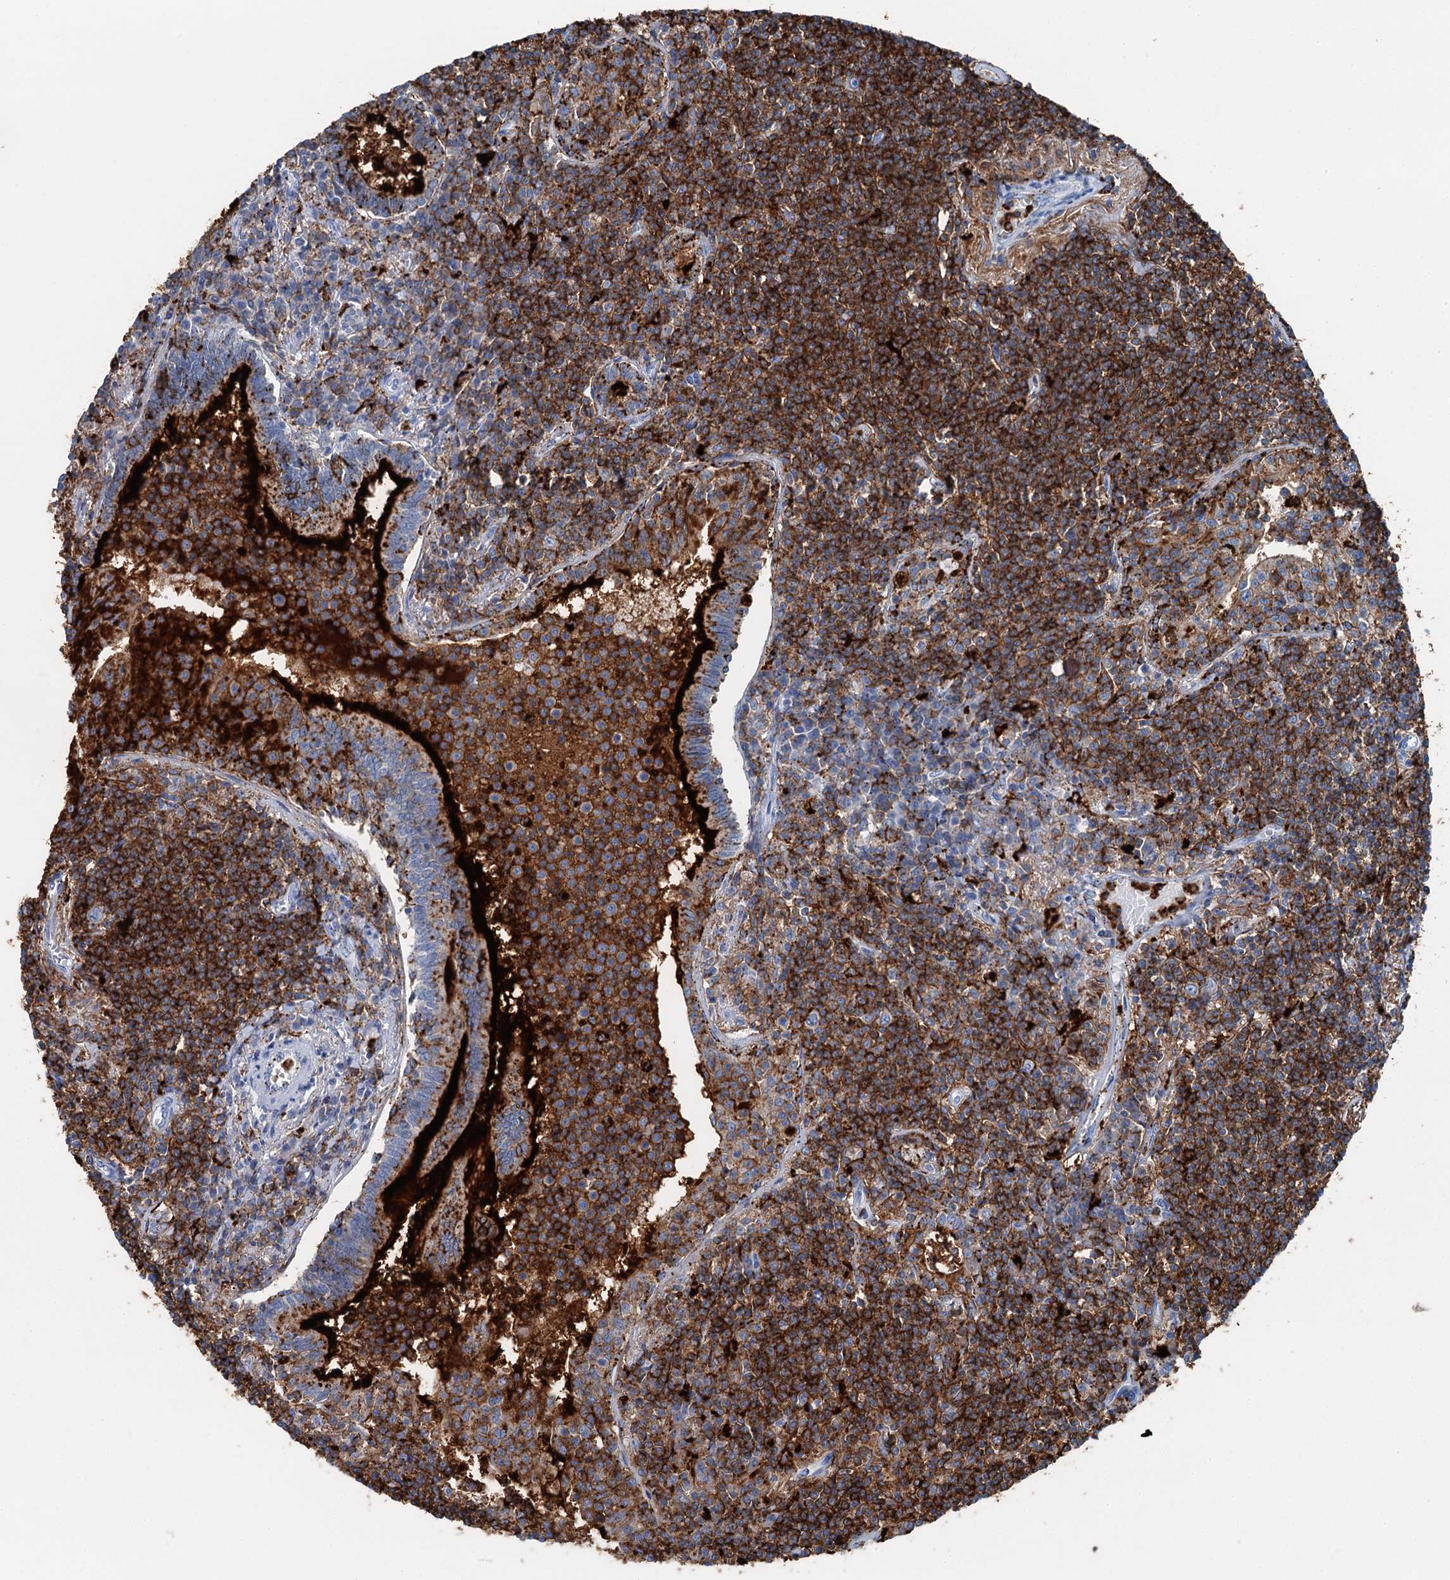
{"staining": {"intensity": "strong", "quantity": ">75%", "location": "cytoplasmic/membranous"}, "tissue": "lymphoma", "cell_type": "Tumor cells", "image_type": "cancer", "snomed": [{"axis": "morphology", "description": "Malignant lymphoma, non-Hodgkin's type, Low grade"}, {"axis": "topography", "description": "Lung"}], "caption": "Immunohistochemistry (IHC) (DAB (3,3'-diaminobenzidine)) staining of lymphoma displays strong cytoplasmic/membranous protein positivity in approximately >75% of tumor cells.", "gene": "PLAC8", "patient": {"sex": "female", "age": 71}}